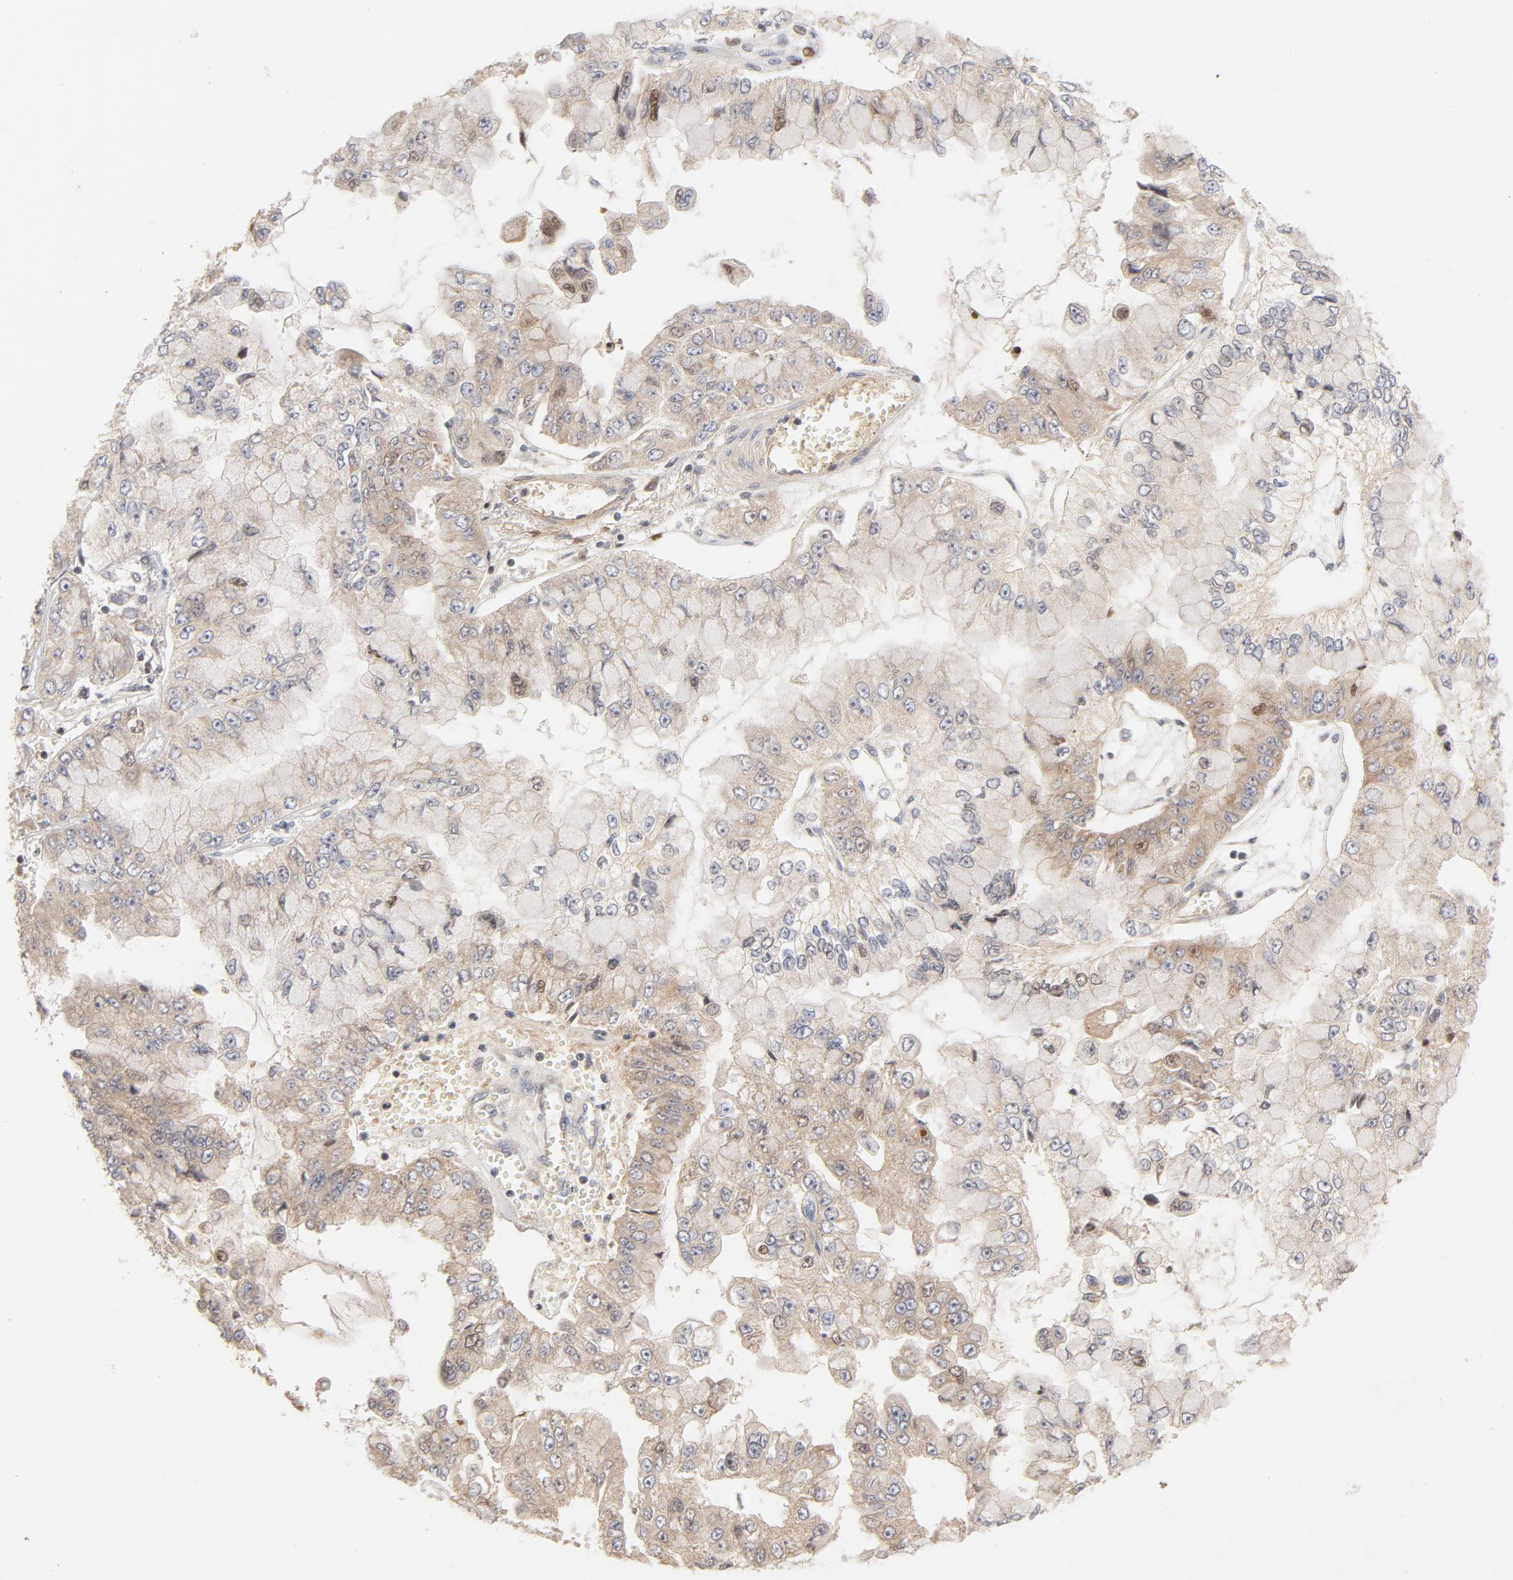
{"staining": {"intensity": "weak", "quantity": ">75%", "location": "cytoplasmic/membranous"}, "tissue": "liver cancer", "cell_type": "Tumor cells", "image_type": "cancer", "snomed": [{"axis": "morphology", "description": "Cholangiocarcinoma"}, {"axis": "topography", "description": "Liver"}], "caption": "The photomicrograph shows a brown stain indicating the presence of a protein in the cytoplasmic/membranous of tumor cells in liver cancer.", "gene": "DNAAF2", "patient": {"sex": "female", "age": 79}}